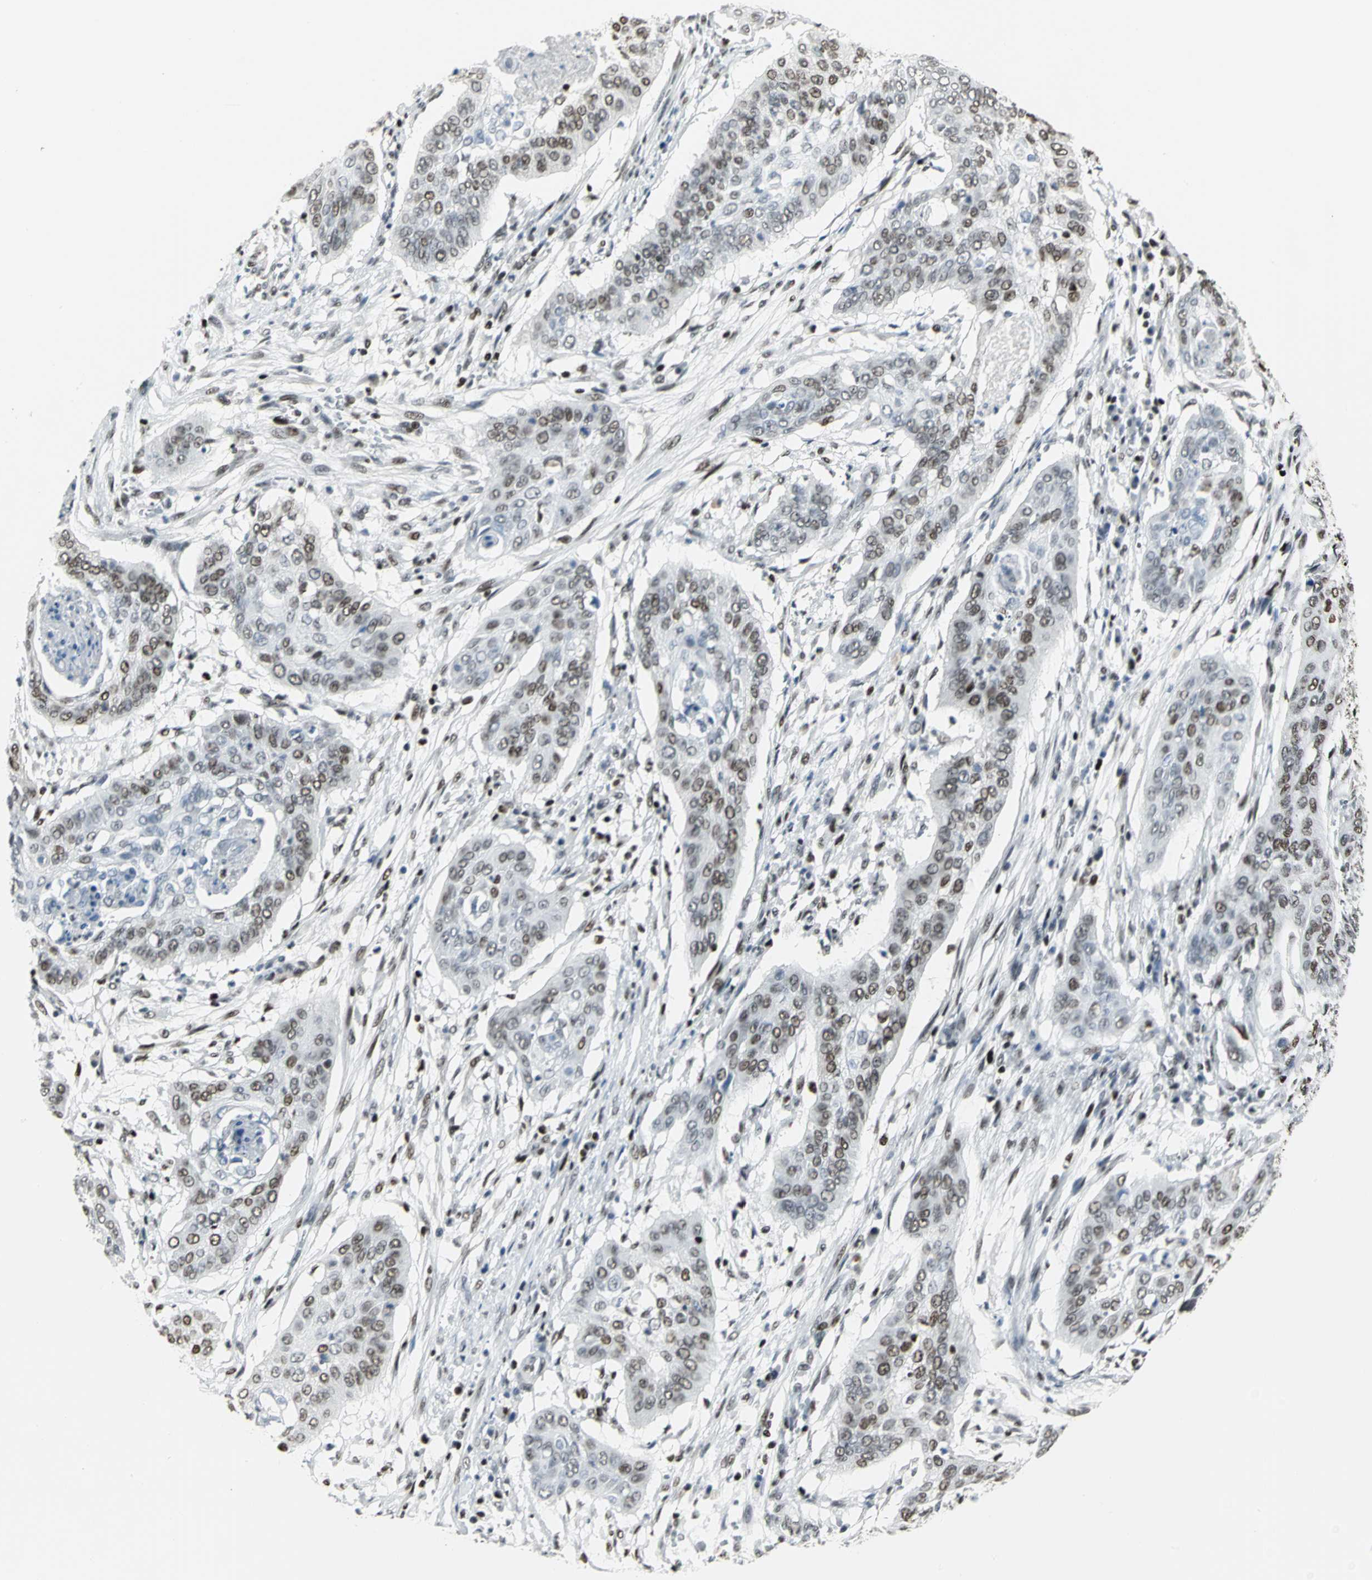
{"staining": {"intensity": "moderate", "quantity": "25%-75%", "location": "nuclear"}, "tissue": "cervical cancer", "cell_type": "Tumor cells", "image_type": "cancer", "snomed": [{"axis": "morphology", "description": "Squamous cell carcinoma, NOS"}, {"axis": "topography", "description": "Cervix"}], "caption": "Human squamous cell carcinoma (cervical) stained with a brown dye displays moderate nuclear positive staining in about 25%-75% of tumor cells.", "gene": "HNRNPD", "patient": {"sex": "female", "age": 39}}